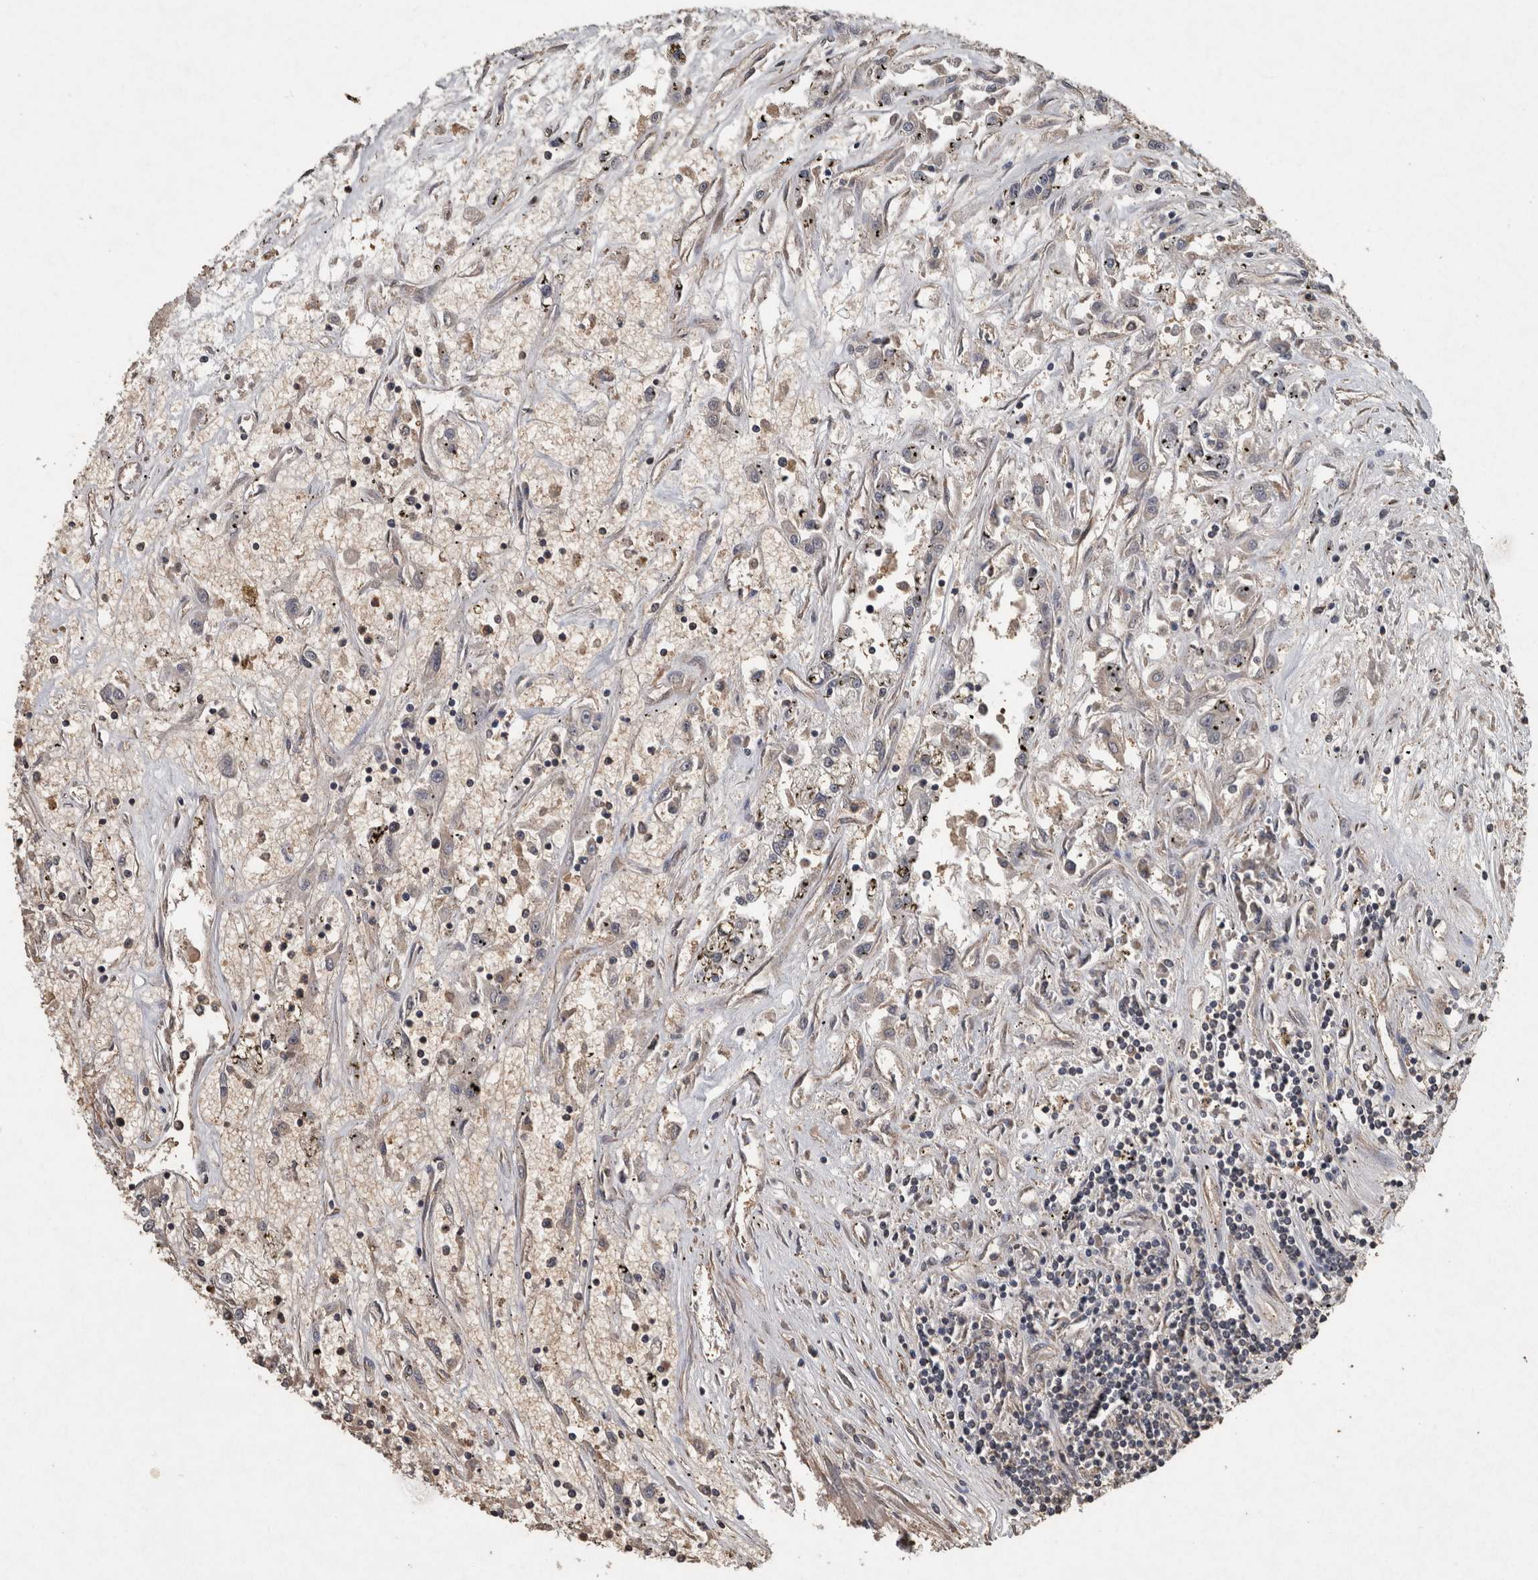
{"staining": {"intensity": "weak", "quantity": "<25%", "location": "cytoplasmic/membranous"}, "tissue": "renal cancer", "cell_type": "Tumor cells", "image_type": "cancer", "snomed": [{"axis": "morphology", "description": "Adenocarcinoma, NOS"}, {"axis": "topography", "description": "Kidney"}], "caption": "There is no significant expression in tumor cells of adenocarcinoma (renal). Nuclei are stained in blue.", "gene": "FGFRL1", "patient": {"sex": "female", "age": 52}}